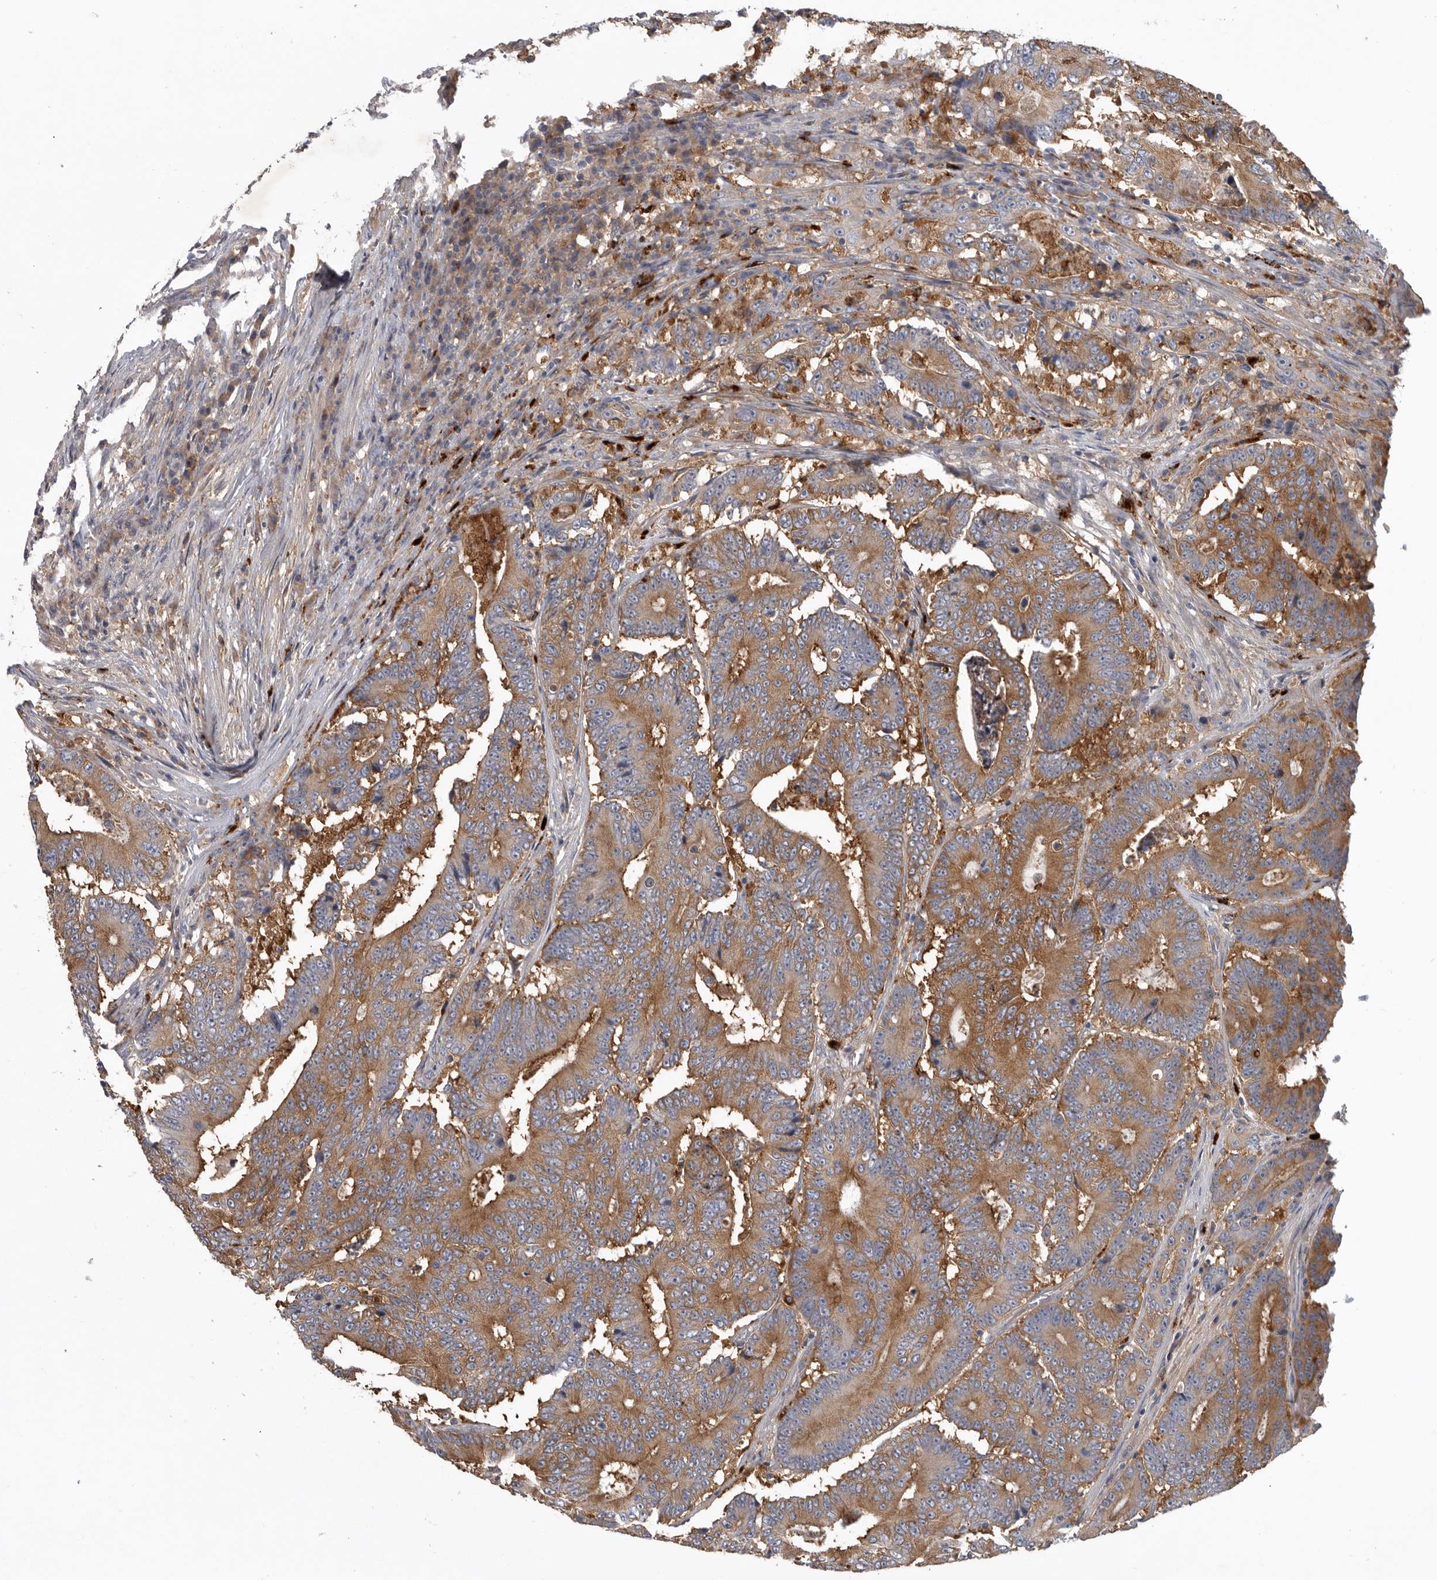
{"staining": {"intensity": "strong", "quantity": ">75%", "location": "cytoplasmic/membranous"}, "tissue": "colorectal cancer", "cell_type": "Tumor cells", "image_type": "cancer", "snomed": [{"axis": "morphology", "description": "Adenocarcinoma, NOS"}, {"axis": "topography", "description": "Colon"}], "caption": "Brown immunohistochemical staining in human colorectal cancer shows strong cytoplasmic/membranous positivity in approximately >75% of tumor cells.", "gene": "C1orf109", "patient": {"sex": "male", "age": 83}}